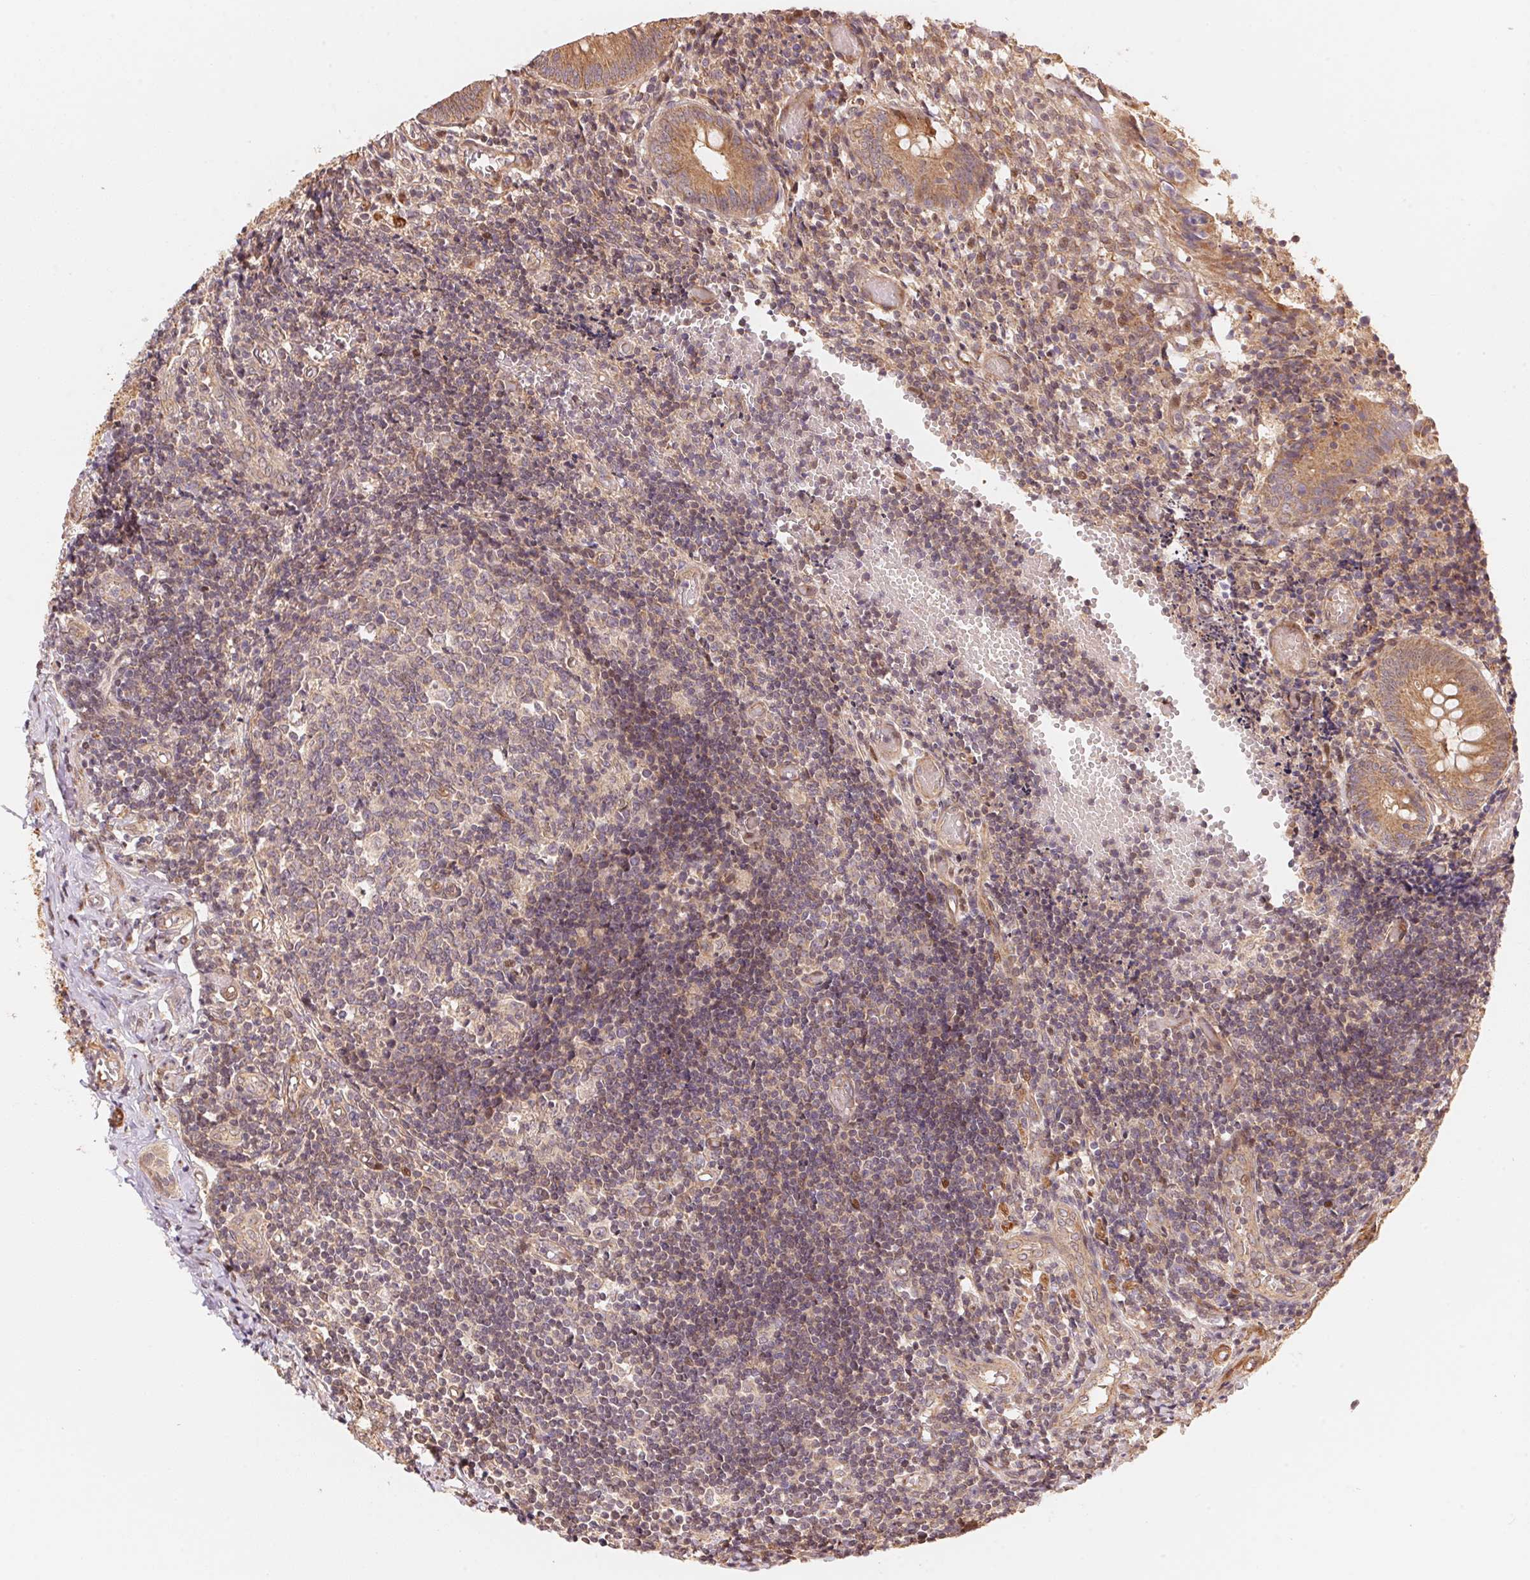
{"staining": {"intensity": "moderate", "quantity": ">75%", "location": "cytoplasmic/membranous"}, "tissue": "appendix", "cell_type": "Glandular cells", "image_type": "normal", "snomed": [{"axis": "morphology", "description": "Normal tissue, NOS"}, {"axis": "topography", "description": "Appendix"}], "caption": "About >75% of glandular cells in normal human appendix reveal moderate cytoplasmic/membranous protein staining as visualized by brown immunohistochemical staining.", "gene": "TNIP2", "patient": {"sex": "female", "age": 32}}